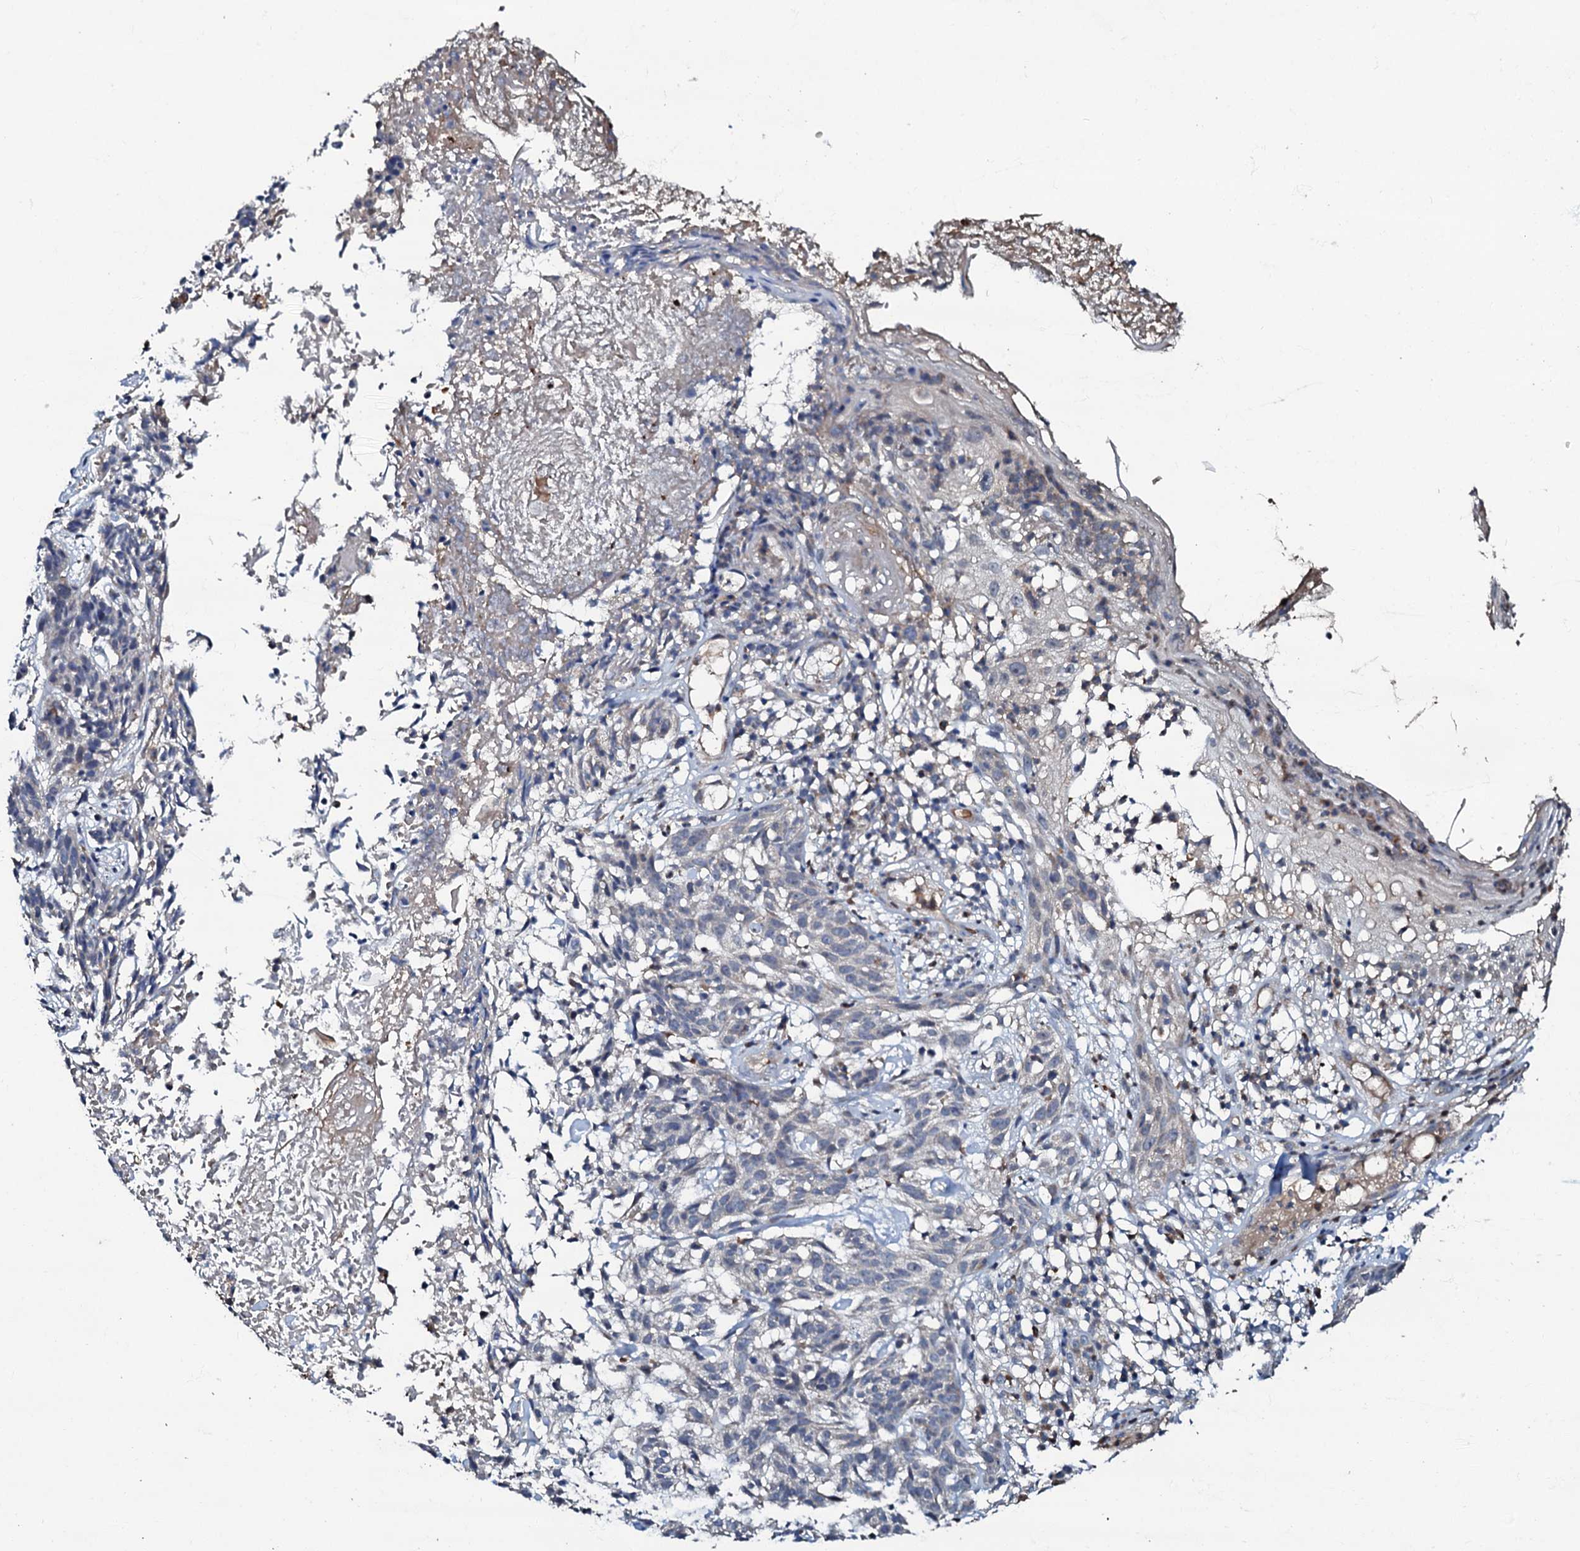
{"staining": {"intensity": "negative", "quantity": "none", "location": "none"}, "tissue": "skin cancer", "cell_type": "Tumor cells", "image_type": "cancer", "snomed": [{"axis": "morphology", "description": "Basal cell carcinoma"}, {"axis": "topography", "description": "Skin"}], "caption": "Immunohistochemistry (IHC) histopathology image of human basal cell carcinoma (skin) stained for a protein (brown), which displays no positivity in tumor cells. (Stains: DAB (3,3'-diaminobenzidine) IHC with hematoxylin counter stain, Microscopy: brightfield microscopy at high magnification).", "gene": "CPNE2", "patient": {"sex": "male", "age": 85}}